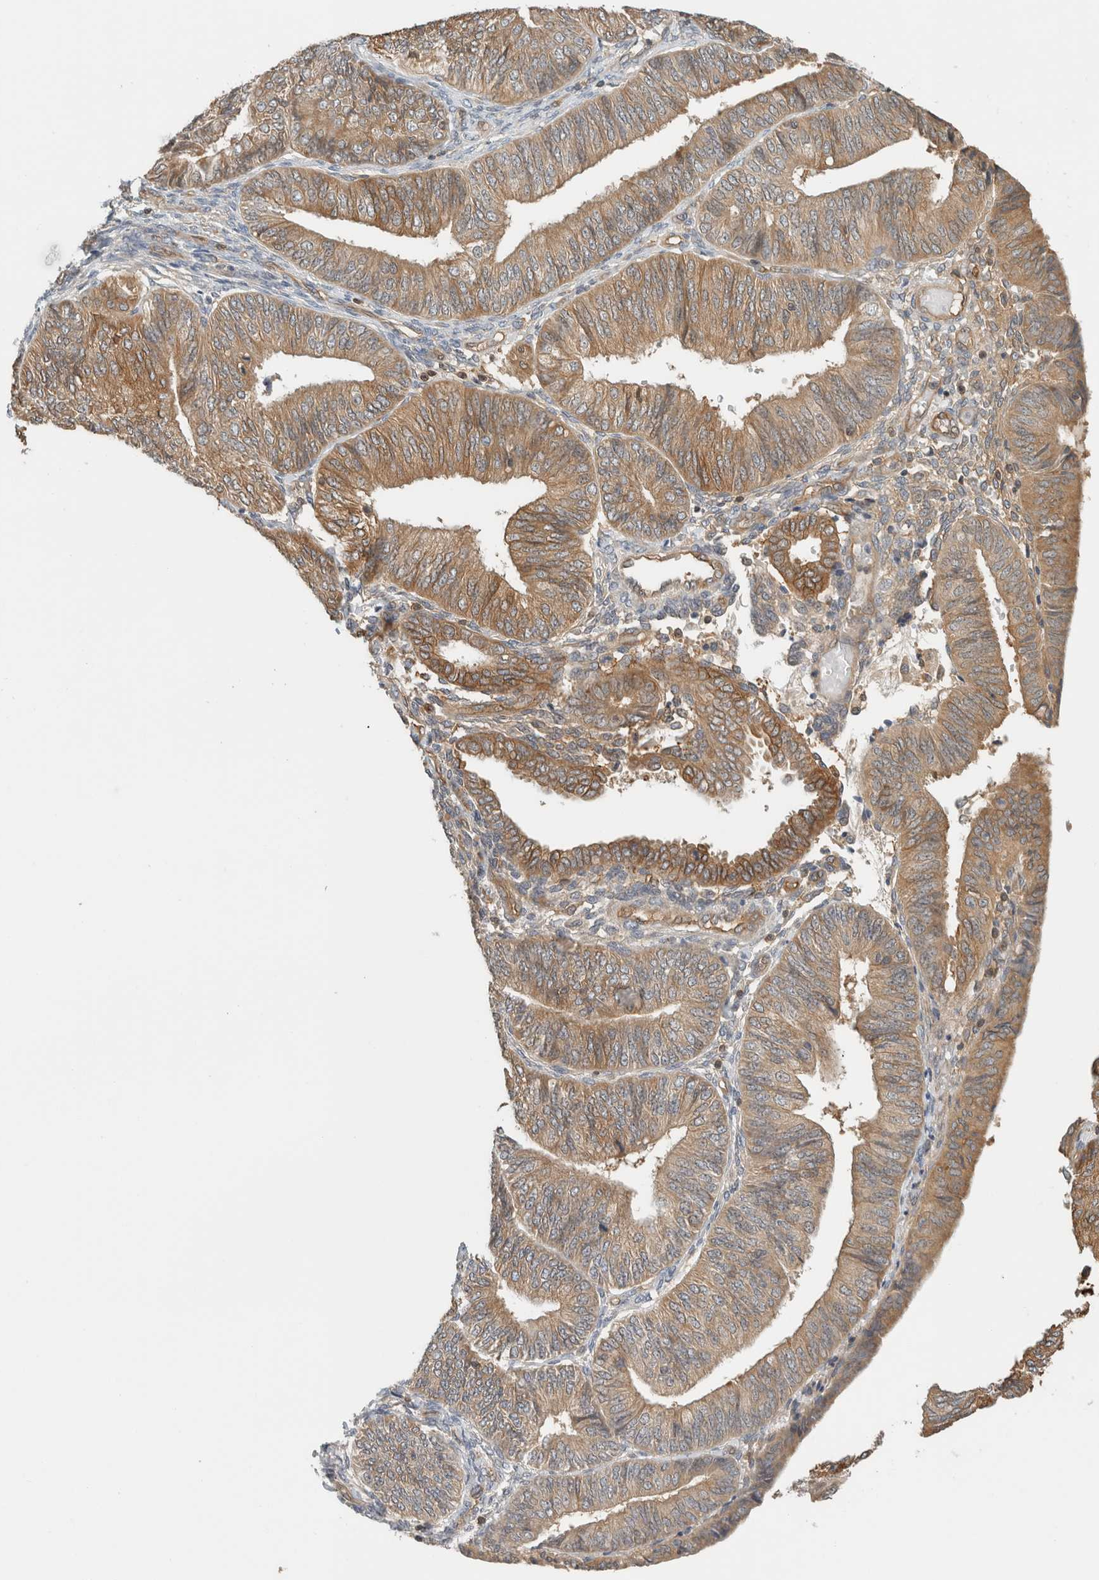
{"staining": {"intensity": "moderate", "quantity": ">75%", "location": "cytoplasmic/membranous"}, "tissue": "endometrial cancer", "cell_type": "Tumor cells", "image_type": "cancer", "snomed": [{"axis": "morphology", "description": "Adenocarcinoma, NOS"}, {"axis": "topography", "description": "Endometrium"}], "caption": "The micrograph displays a brown stain indicating the presence of a protein in the cytoplasmic/membranous of tumor cells in endometrial adenocarcinoma.", "gene": "PFDN4", "patient": {"sex": "female", "age": 58}}